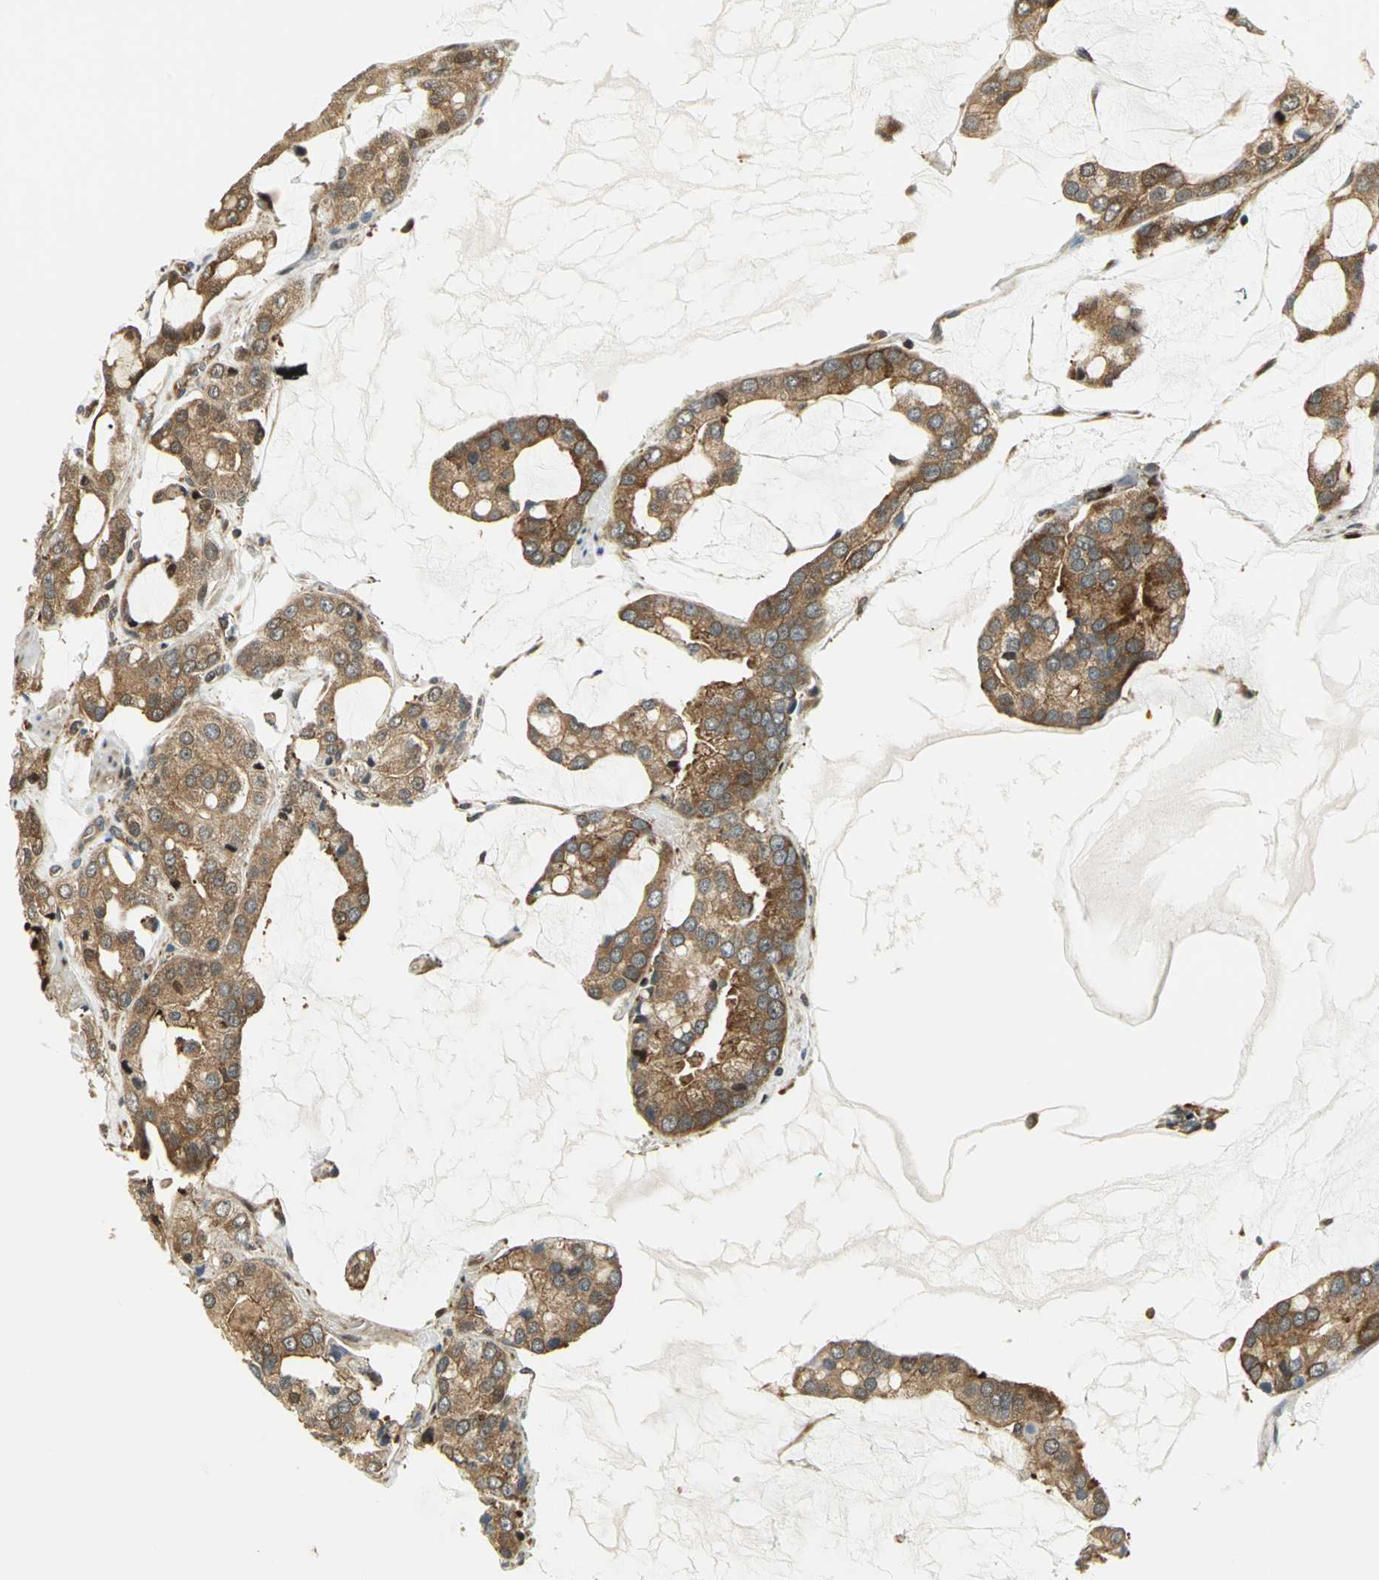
{"staining": {"intensity": "moderate", "quantity": ">75%", "location": "cytoplasmic/membranous"}, "tissue": "prostate cancer", "cell_type": "Tumor cells", "image_type": "cancer", "snomed": [{"axis": "morphology", "description": "Adenocarcinoma, High grade"}, {"axis": "topography", "description": "Prostate"}], "caption": "IHC of human prostate cancer (adenocarcinoma (high-grade)) demonstrates medium levels of moderate cytoplasmic/membranous expression in about >75% of tumor cells.", "gene": "EEA1", "patient": {"sex": "male", "age": 67}}